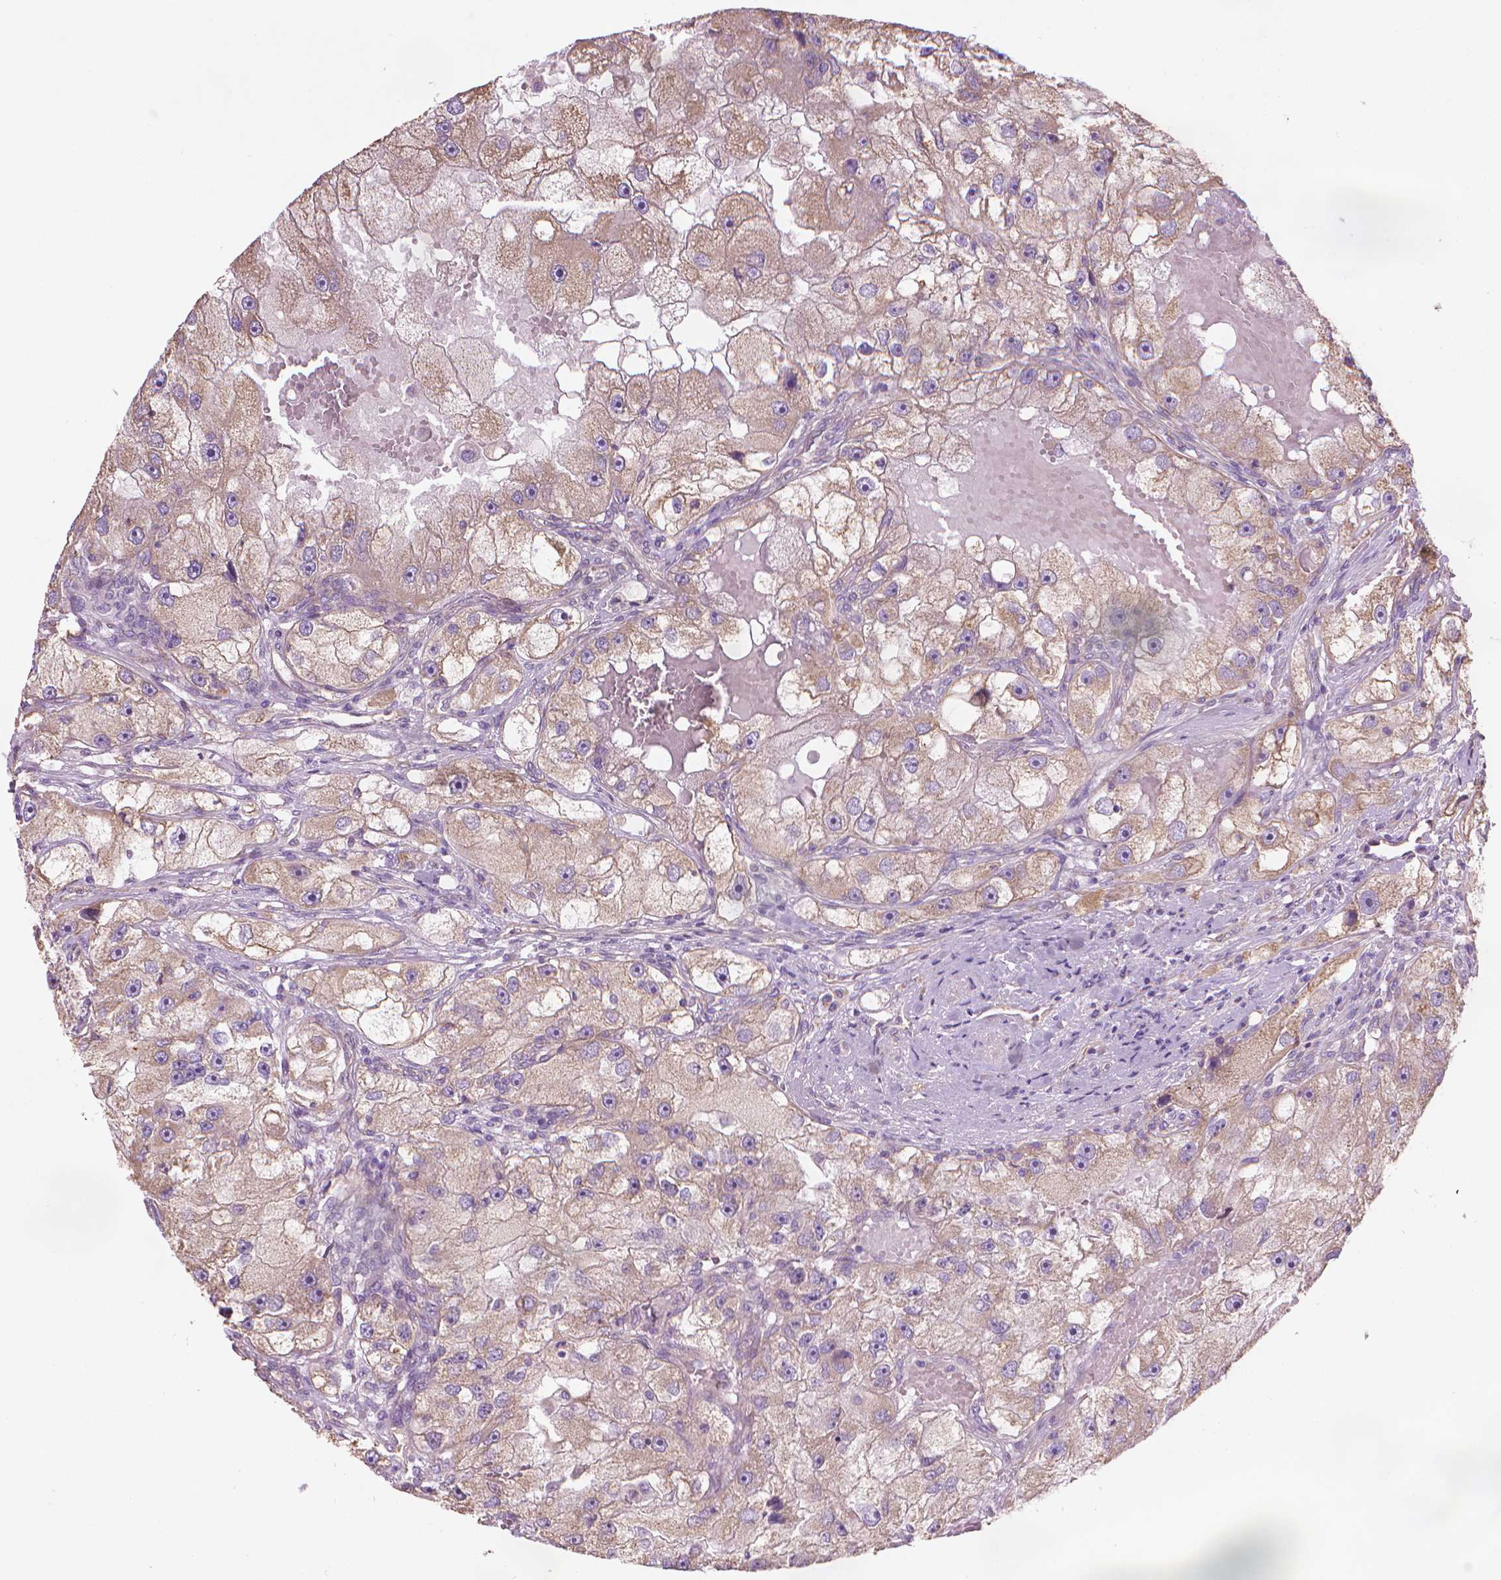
{"staining": {"intensity": "weak", "quantity": ">75%", "location": "cytoplasmic/membranous"}, "tissue": "renal cancer", "cell_type": "Tumor cells", "image_type": "cancer", "snomed": [{"axis": "morphology", "description": "Adenocarcinoma, NOS"}, {"axis": "topography", "description": "Kidney"}], "caption": "Immunohistochemistry of renal adenocarcinoma displays low levels of weak cytoplasmic/membranous expression in approximately >75% of tumor cells. The protein of interest is stained brown, and the nuclei are stained in blue (DAB IHC with brightfield microscopy, high magnification).", "gene": "TTC29", "patient": {"sex": "male", "age": 63}}